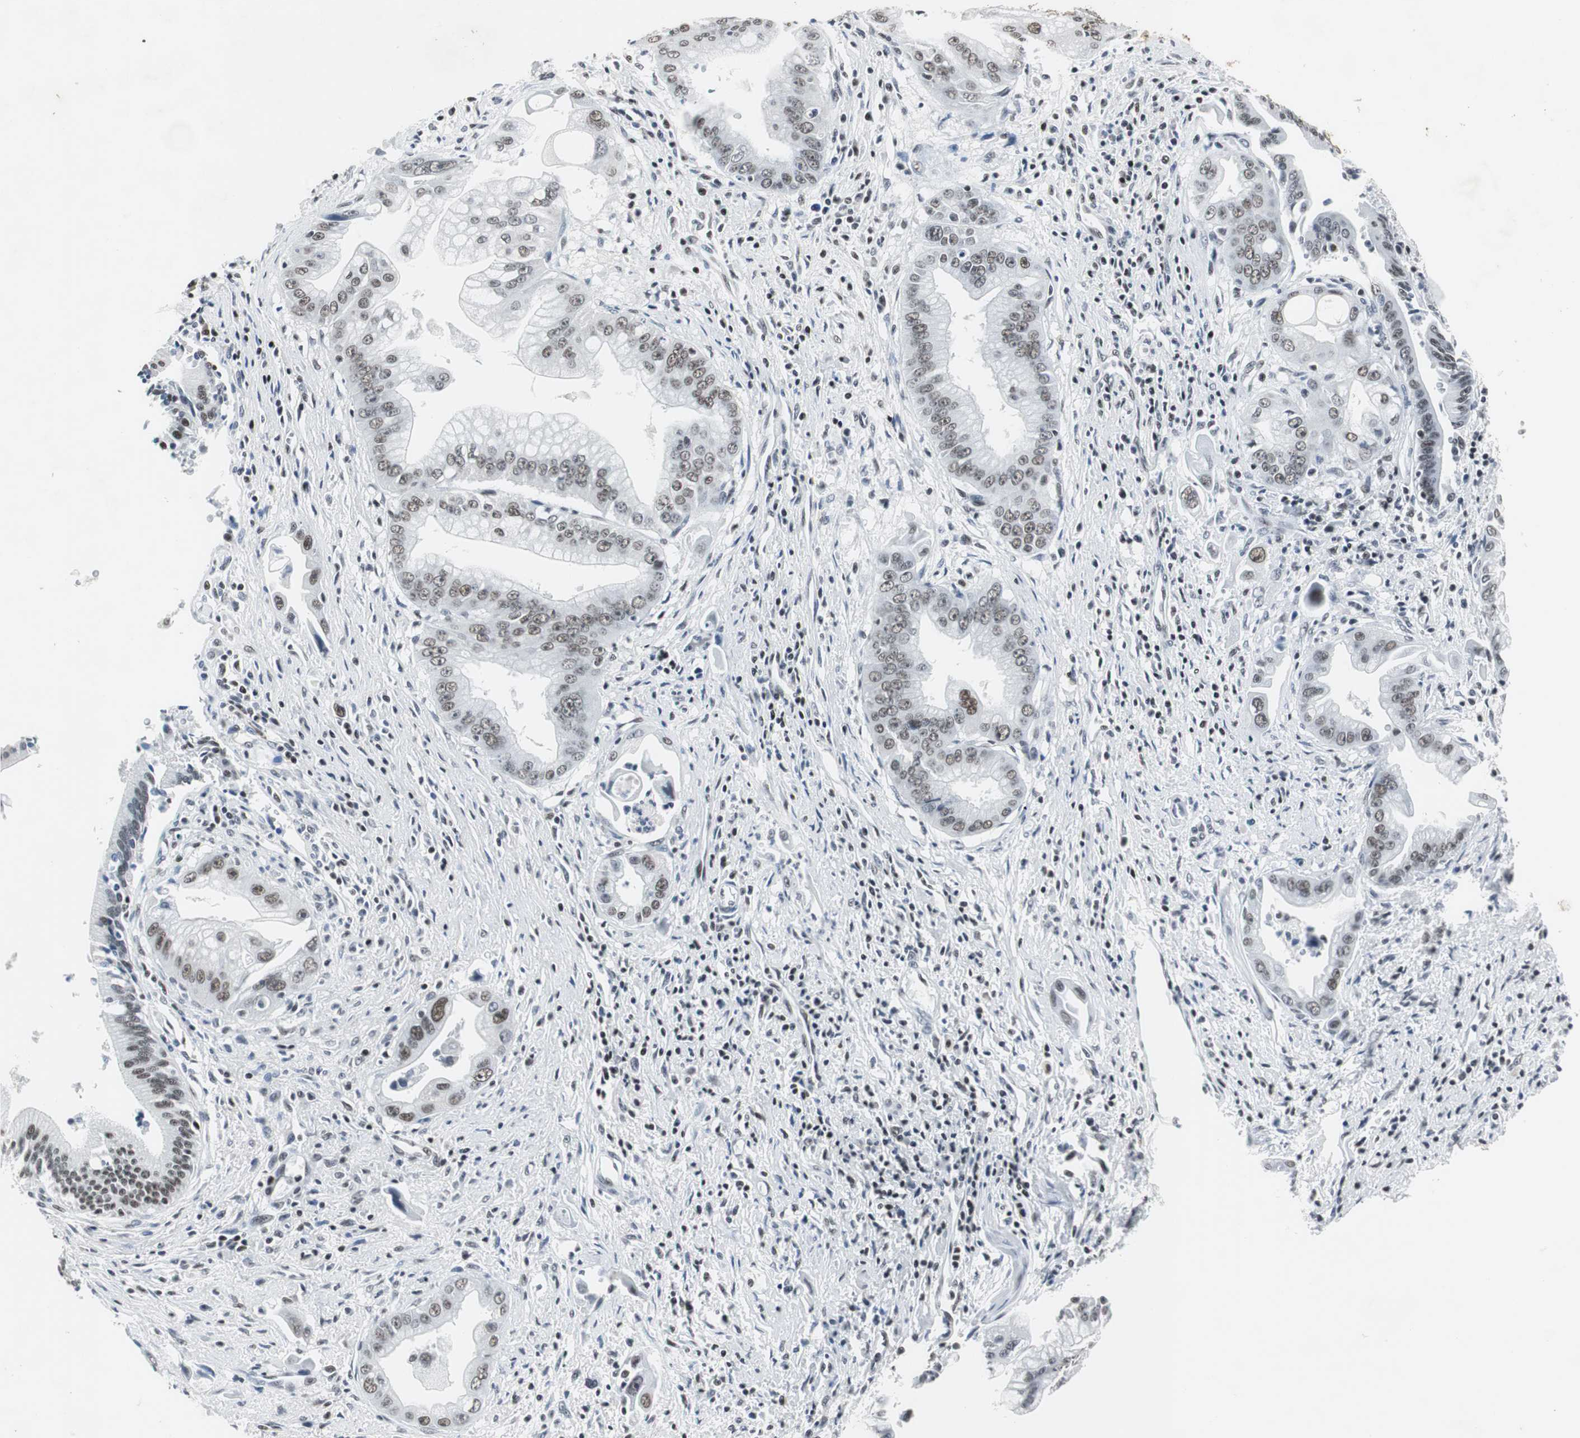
{"staining": {"intensity": "weak", "quantity": "25%-75%", "location": "nuclear"}, "tissue": "pancreatic cancer", "cell_type": "Tumor cells", "image_type": "cancer", "snomed": [{"axis": "morphology", "description": "Adenocarcinoma, NOS"}, {"axis": "topography", "description": "Pancreas"}], "caption": "A photomicrograph of human pancreatic cancer (adenocarcinoma) stained for a protein shows weak nuclear brown staining in tumor cells. The protein is shown in brown color, while the nuclei are stained blue.", "gene": "RAD9A", "patient": {"sex": "male", "age": 59}}